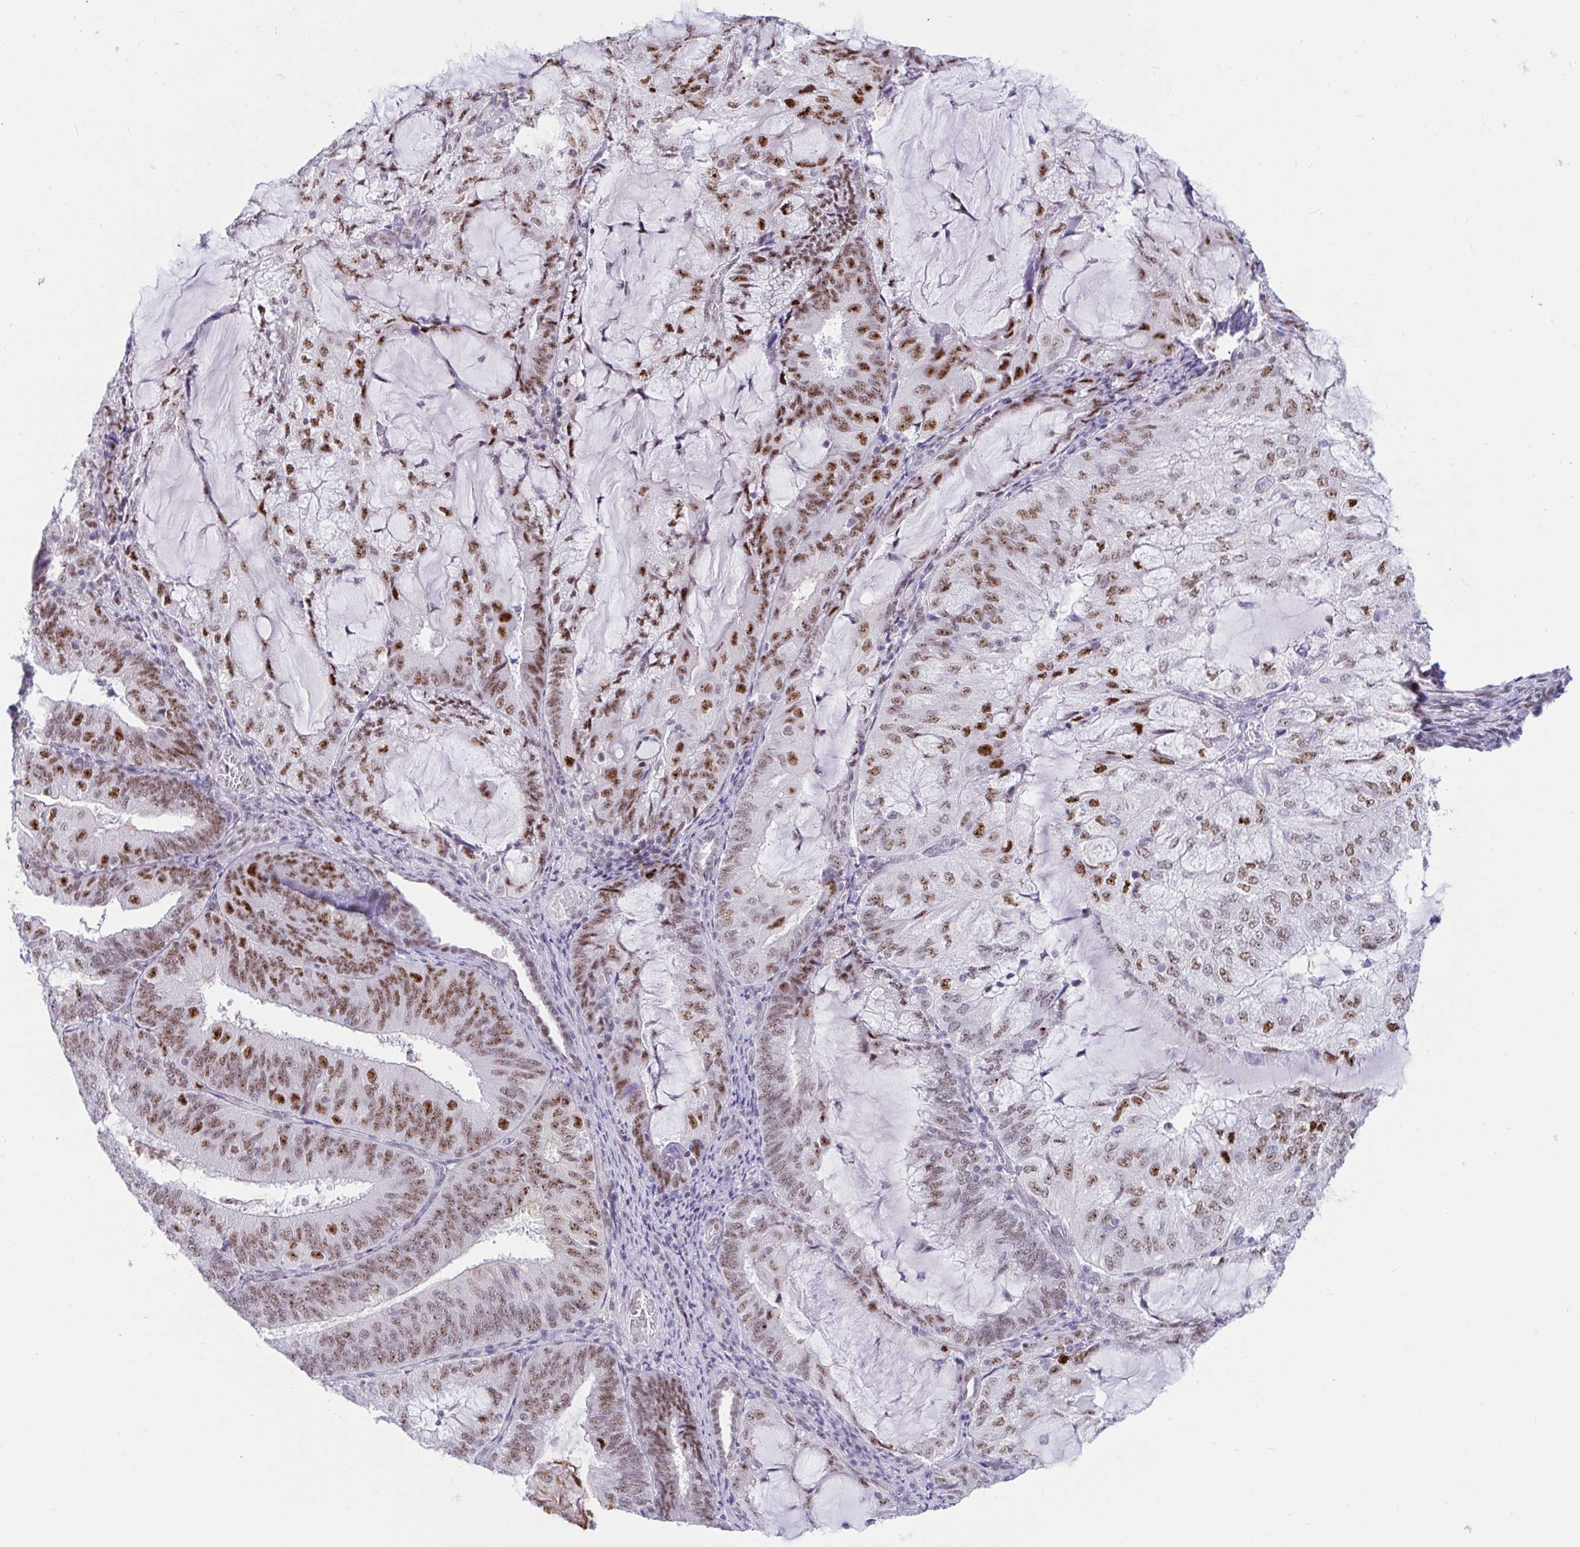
{"staining": {"intensity": "strong", "quantity": "25%-75%", "location": "nuclear"}, "tissue": "endometrial cancer", "cell_type": "Tumor cells", "image_type": "cancer", "snomed": [{"axis": "morphology", "description": "Adenocarcinoma, NOS"}, {"axis": "topography", "description": "Endometrium"}], "caption": "Protein expression analysis of human endometrial adenocarcinoma reveals strong nuclear expression in approximately 25%-75% of tumor cells. Immunohistochemistry (ihc) stains the protein in brown and the nuclei are stained blue.", "gene": "IKZF2", "patient": {"sex": "female", "age": 81}}